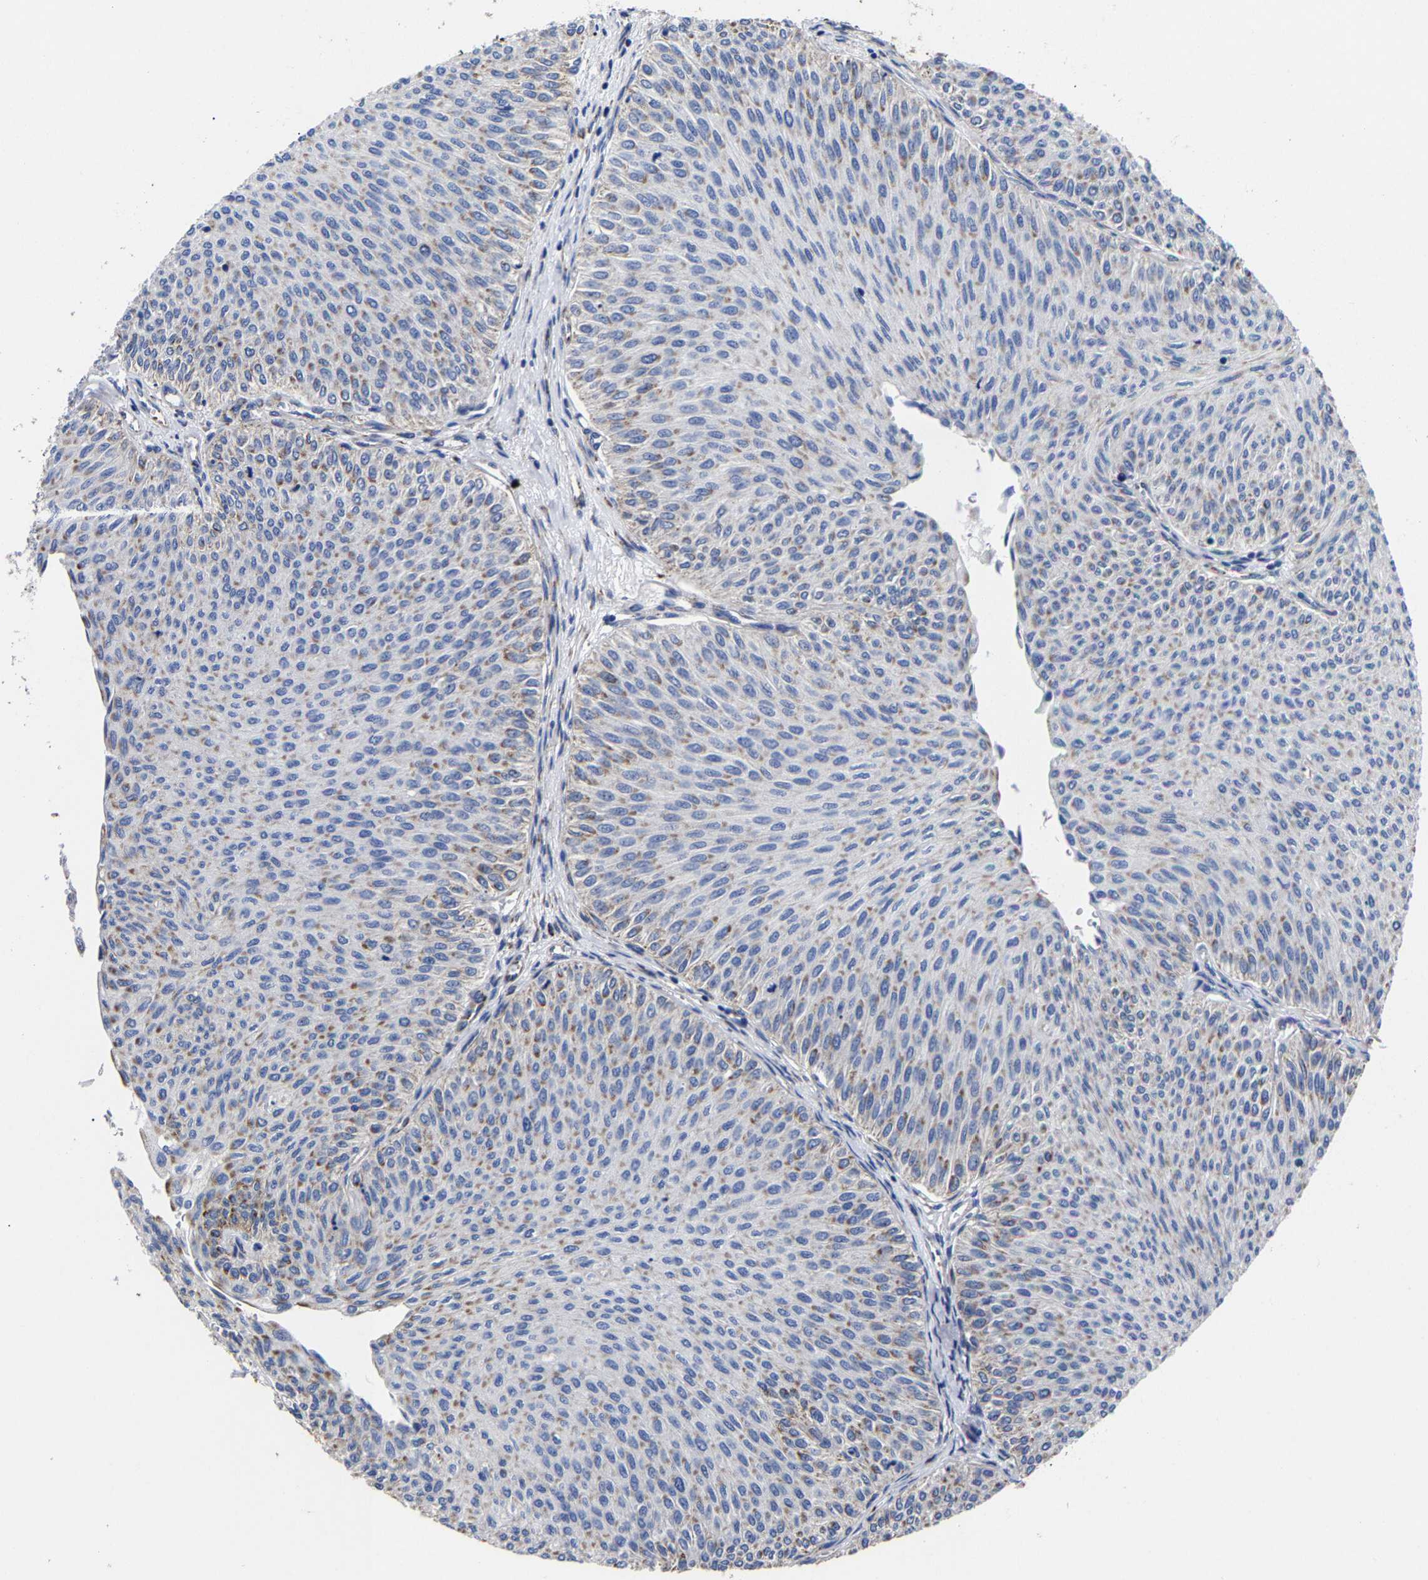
{"staining": {"intensity": "moderate", "quantity": "25%-75%", "location": "cytoplasmic/membranous"}, "tissue": "urothelial cancer", "cell_type": "Tumor cells", "image_type": "cancer", "snomed": [{"axis": "morphology", "description": "Urothelial carcinoma, Low grade"}, {"axis": "topography", "description": "Urinary bladder"}], "caption": "This is a histology image of IHC staining of urothelial cancer, which shows moderate positivity in the cytoplasmic/membranous of tumor cells.", "gene": "AASS", "patient": {"sex": "male", "age": 78}}